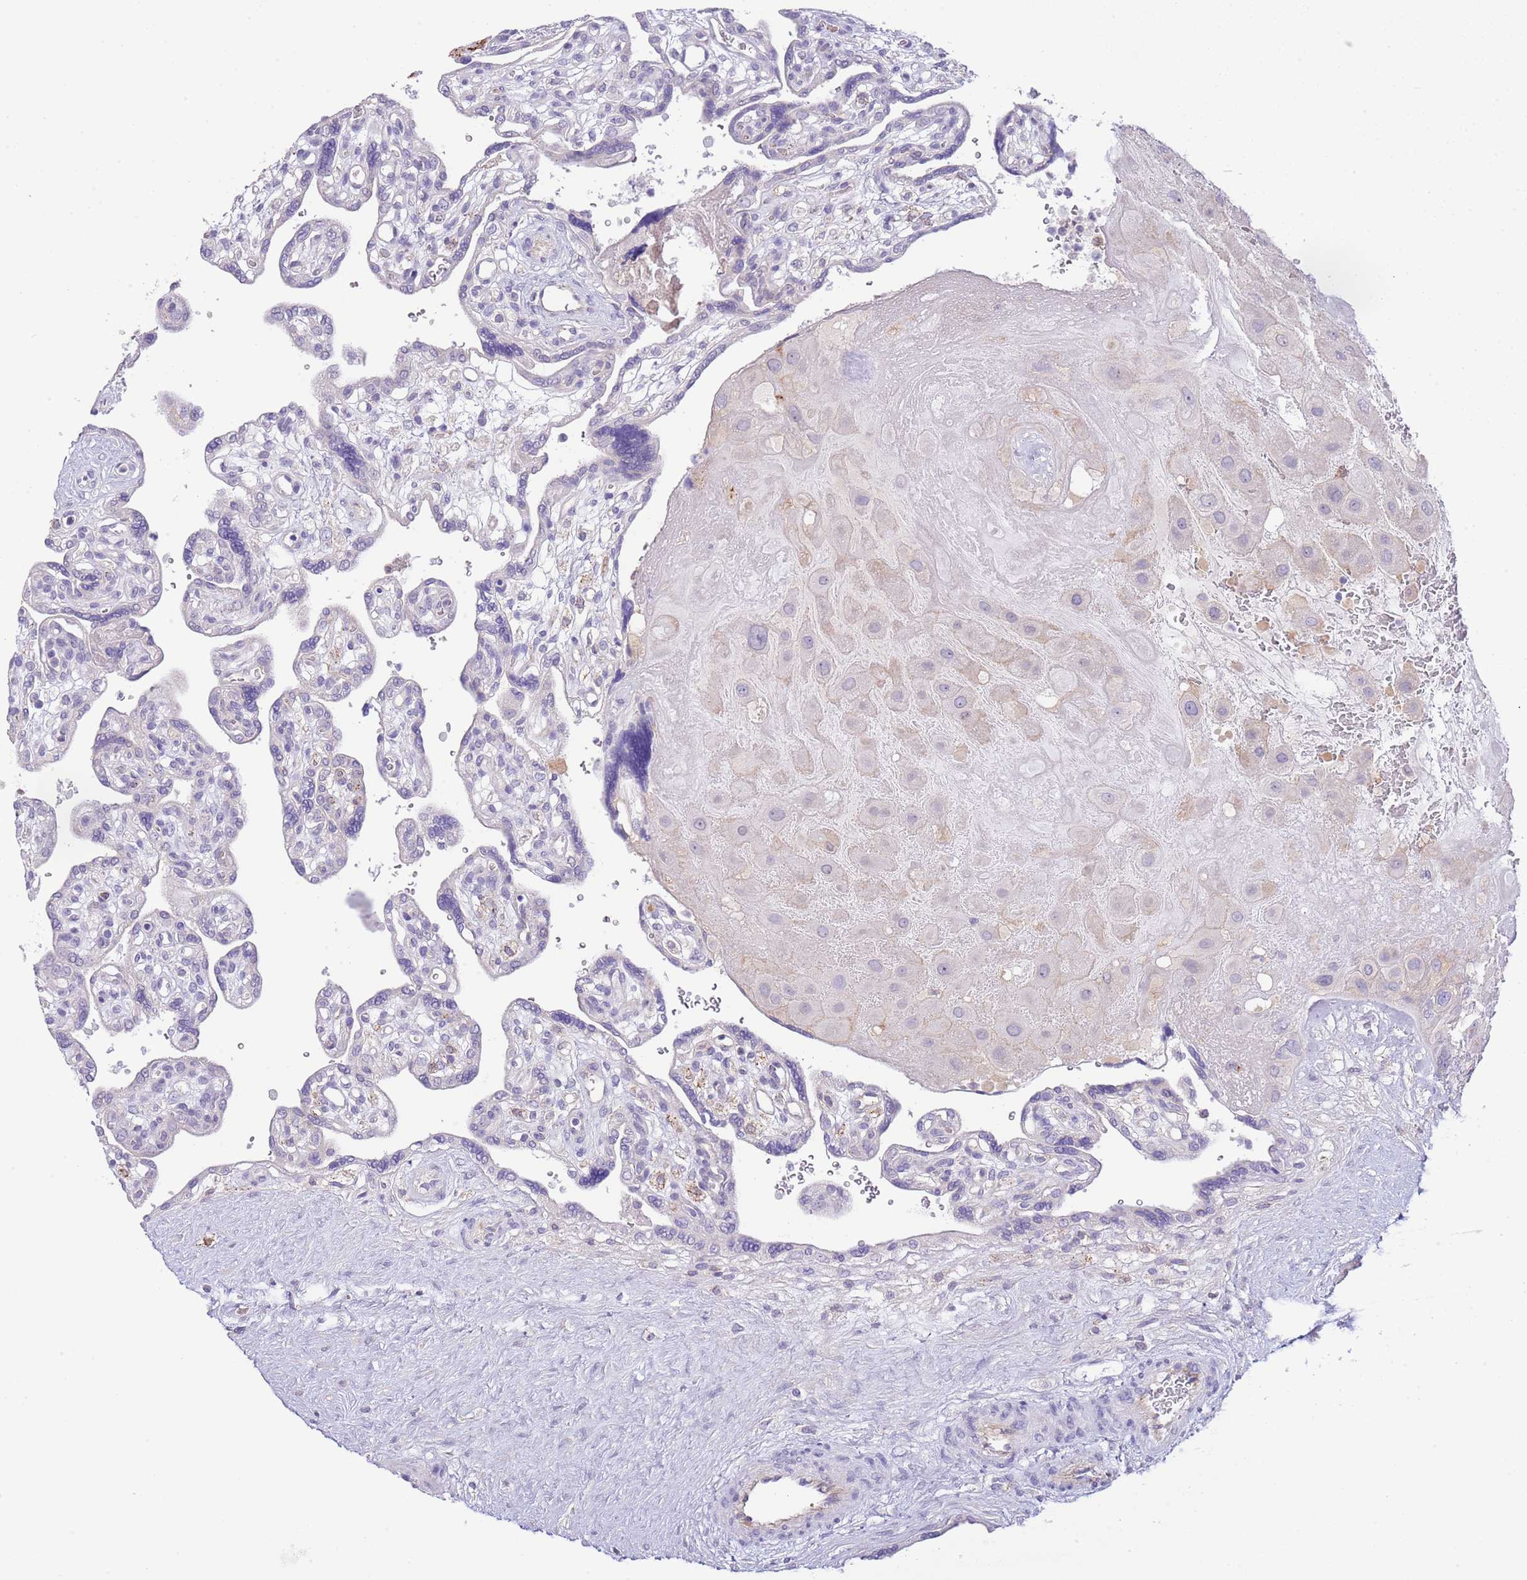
{"staining": {"intensity": "negative", "quantity": "none", "location": "none"}, "tissue": "placenta", "cell_type": "Decidual cells", "image_type": "normal", "snomed": [{"axis": "morphology", "description": "Normal tissue, NOS"}, {"axis": "topography", "description": "Placenta"}], "caption": "A photomicrograph of human placenta is negative for staining in decidual cells. (DAB (3,3'-diaminobenzidine) IHC visualized using brightfield microscopy, high magnification).", "gene": "ABHD17A", "patient": {"sex": "female", "age": 39}}